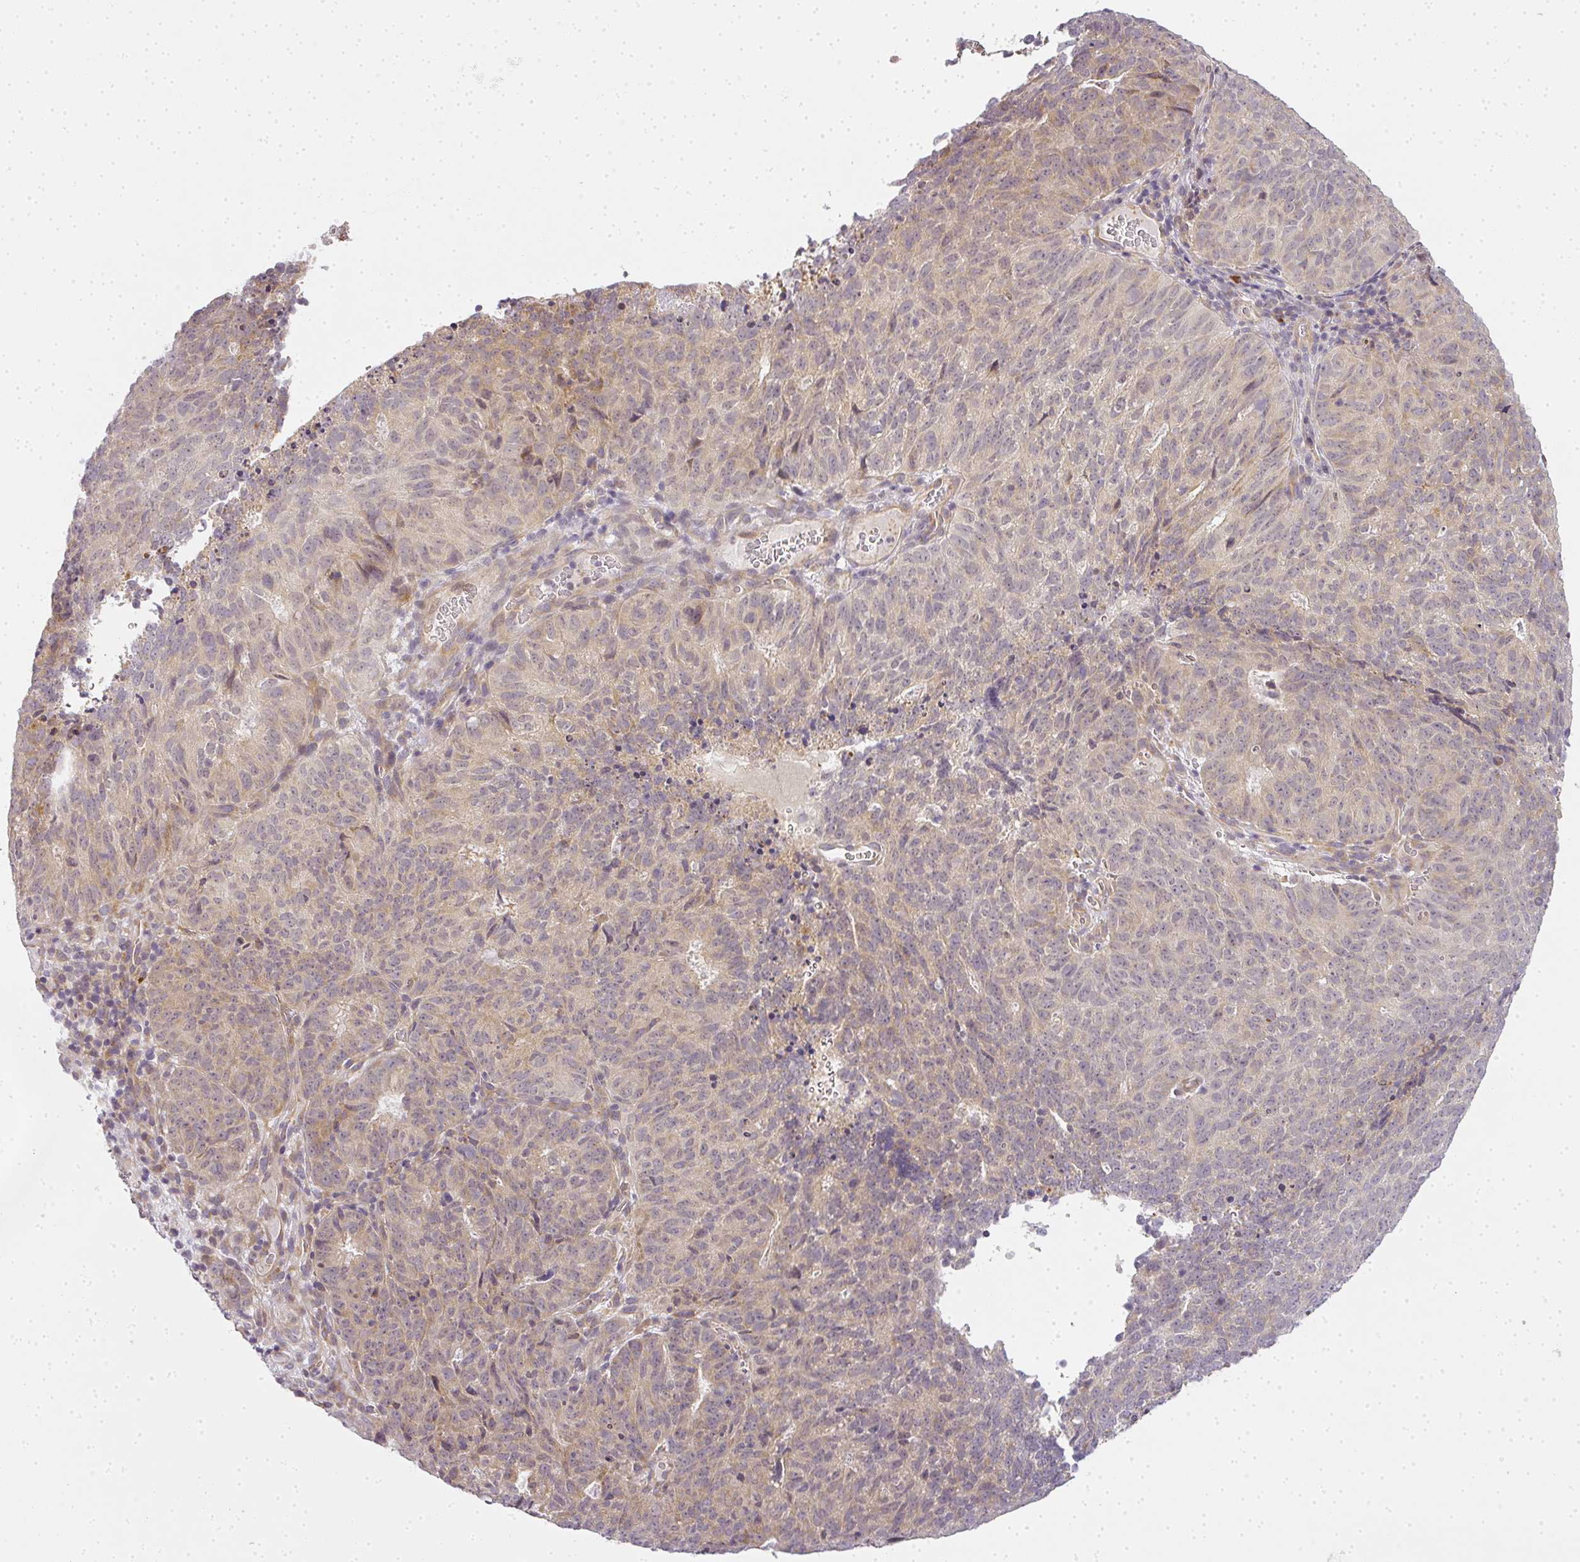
{"staining": {"intensity": "weak", "quantity": ">75%", "location": "cytoplasmic/membranous"}, "tissue": "cervical cancer", "cell_type": "Tumor cells", "image_type": "cancer", "snomed": [{"axis": "morphology", "description": "Adenocarcinoma, NOS"}, {"axis": "topography", "description": "Cervix"}], "caption": "Immunohistochemistry (IHC) photomicrograph of neoplastic tissue: cervical cancer stained using immunohistochemistry shows low levels of weak protein expression localized specifically in the cytoplasmic/membranous of tumor cells, appearing as a cytoplasmic/membranous brown color.", "gene": "MED19", "patient": {"sex": "female", "age": 38}}